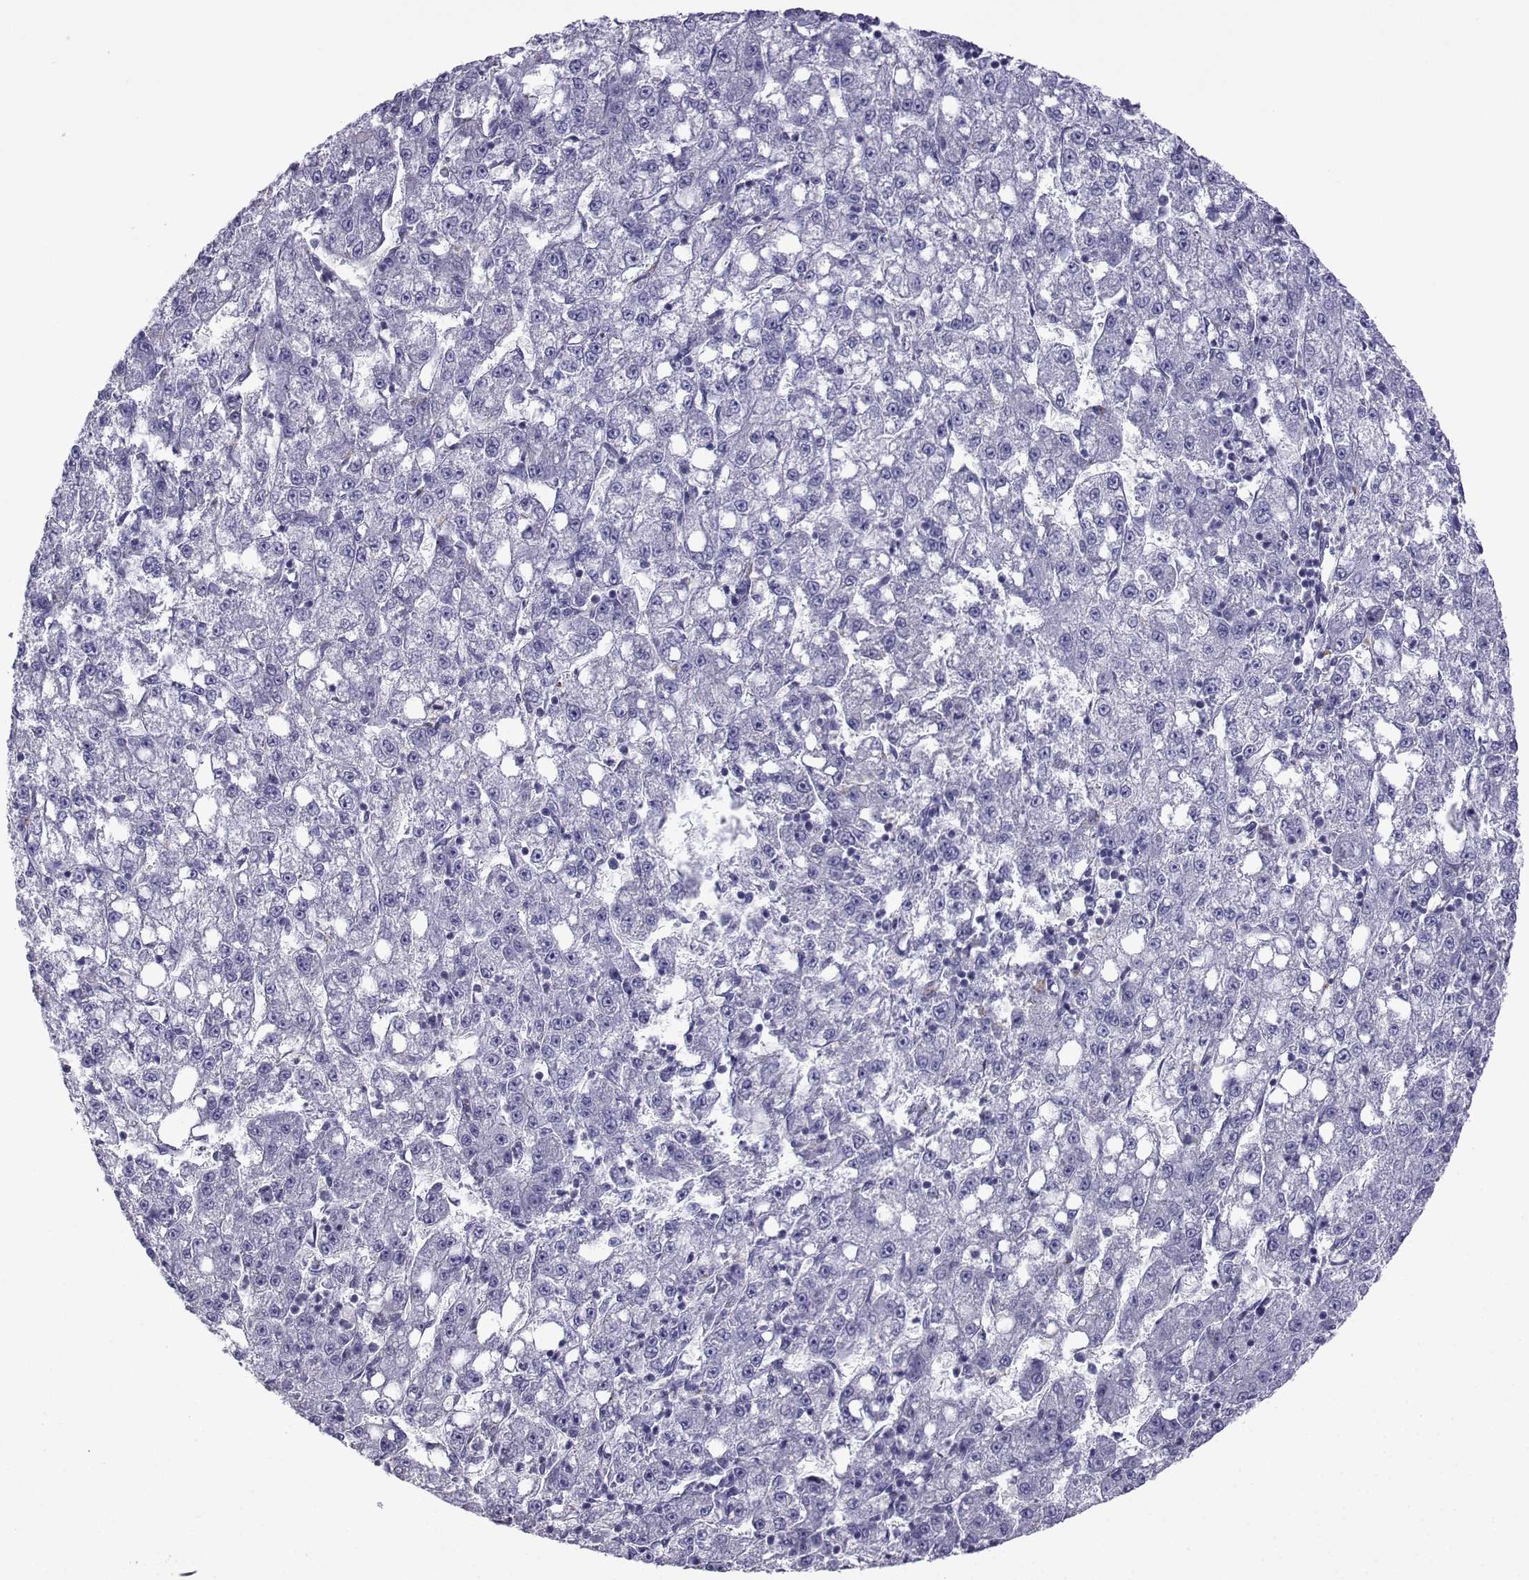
{"staining": {"intensity": "negative", "quantity": "none", "location": "none"}, "tissue": "liver cancer", "cell_type": "Tumor cells", "image_type": "cancer", "snomed": [{"axis": "morphology", "description": "Carcinoma, Hepatocellular, NOS"}, {"axis": "topography", "description": "Liver"}], "caption": "Hepatocellular carcinoma (liver) was stained to show a protein in brown. There is no significant positivity in tumor cells. The staining is performed using DAB (3,3'-diaminobenzidine) brown chromogen with nuclei counter-stained in using hematoxylin.", "gene": "CFAP70", "patient": {"sex": "female", "age": 65}}